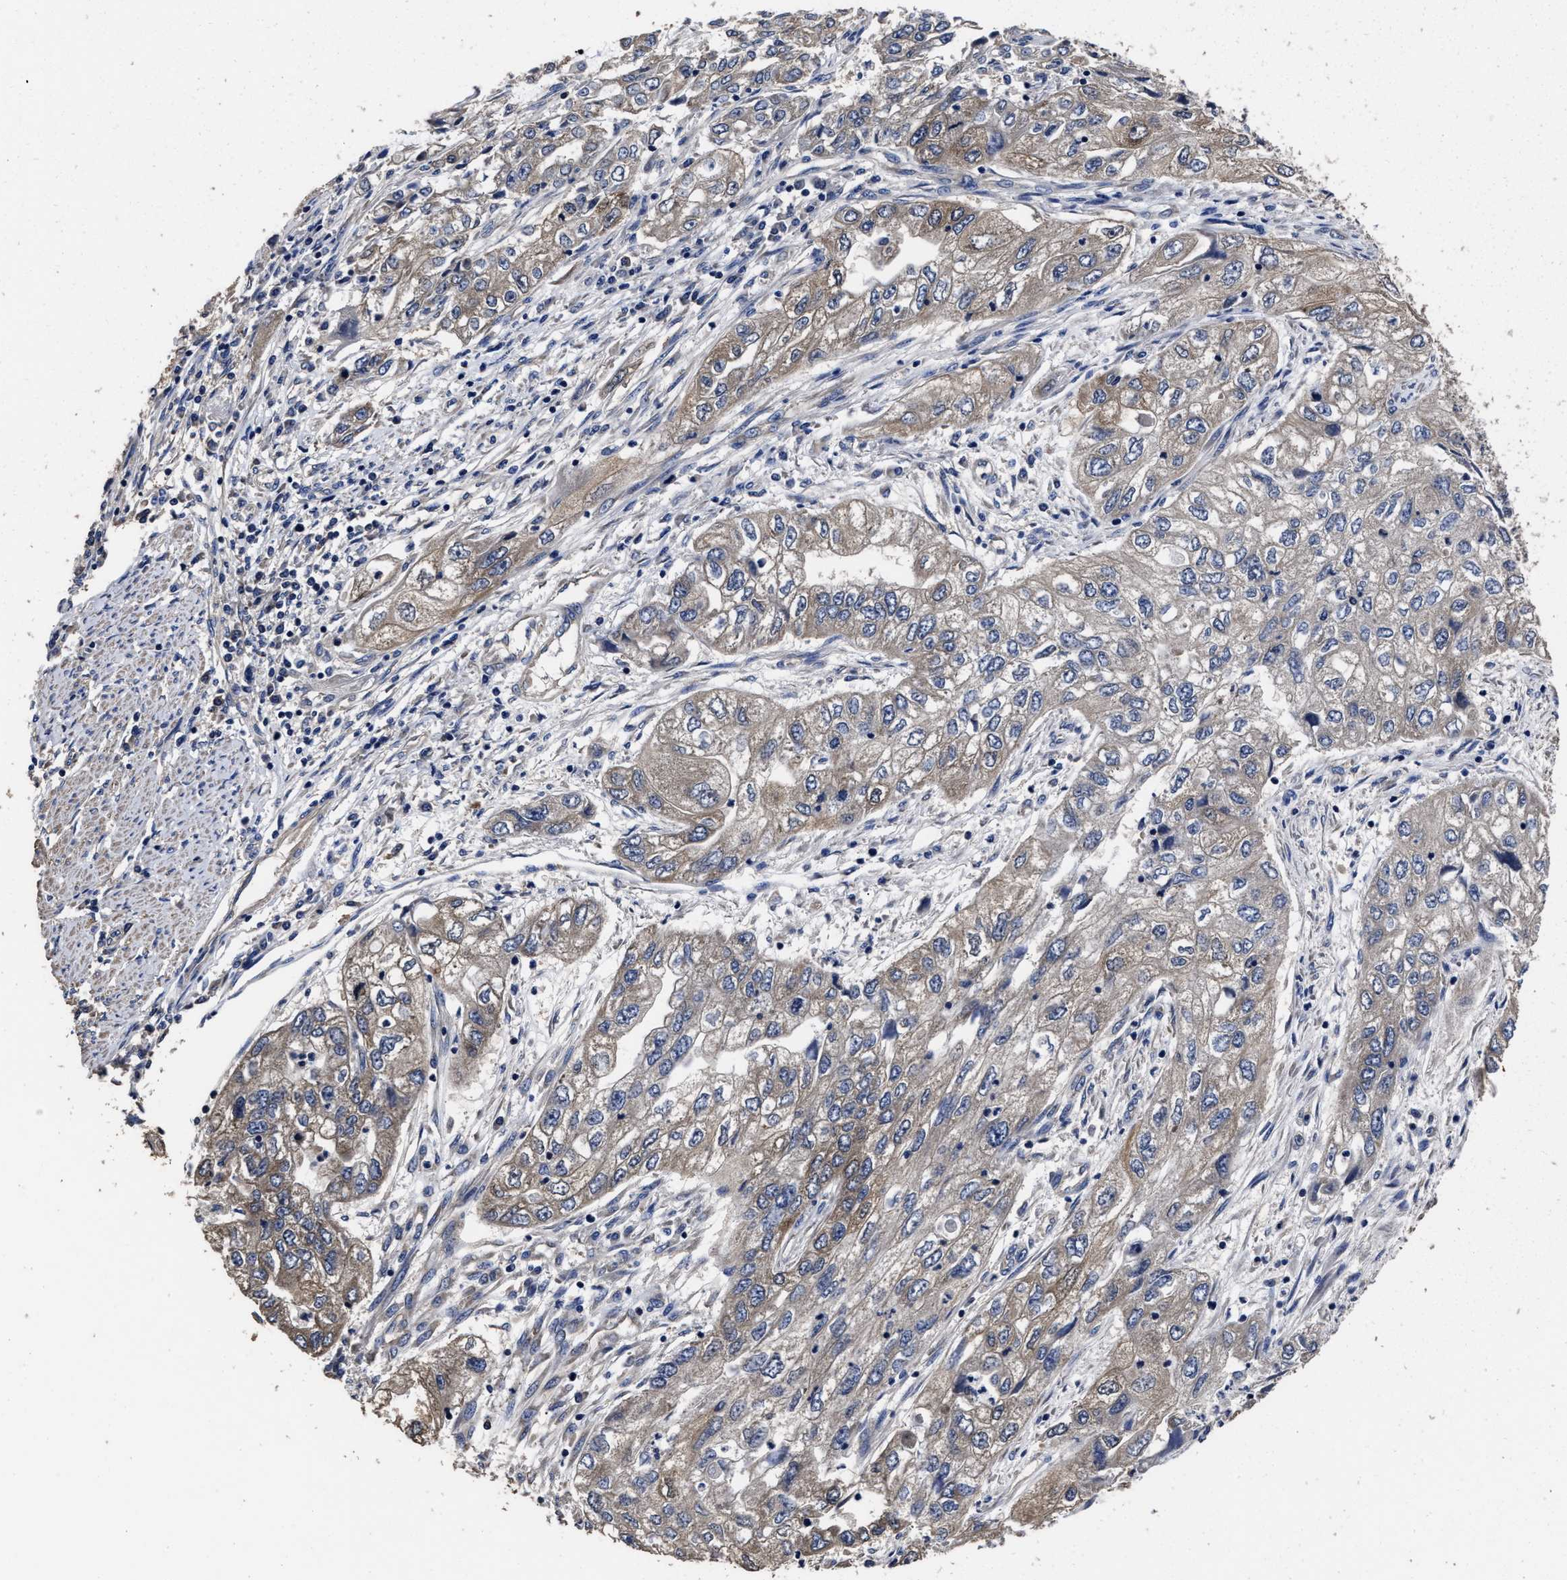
{"staining": {"intensity": "weak", "quantity": ">75%", "location": "cytoplasmic/membranous"}, "tissue": "endometrial cancer", "cell_type": "Tumor cells", "image_type": "cancer", "snomed": [{"axis": "morphology", "description": "Adenocarcinoma, NOS"}, {"axis": "topography", "description": "Endometrium"}], "caption": "Endometrial adenocarcinoma tissue reveals weak cytoplasmic/membranous positivity in about >75% of tumor cells", "gene": "AVEN", "patient": {"sex": "female", "age": 49}}